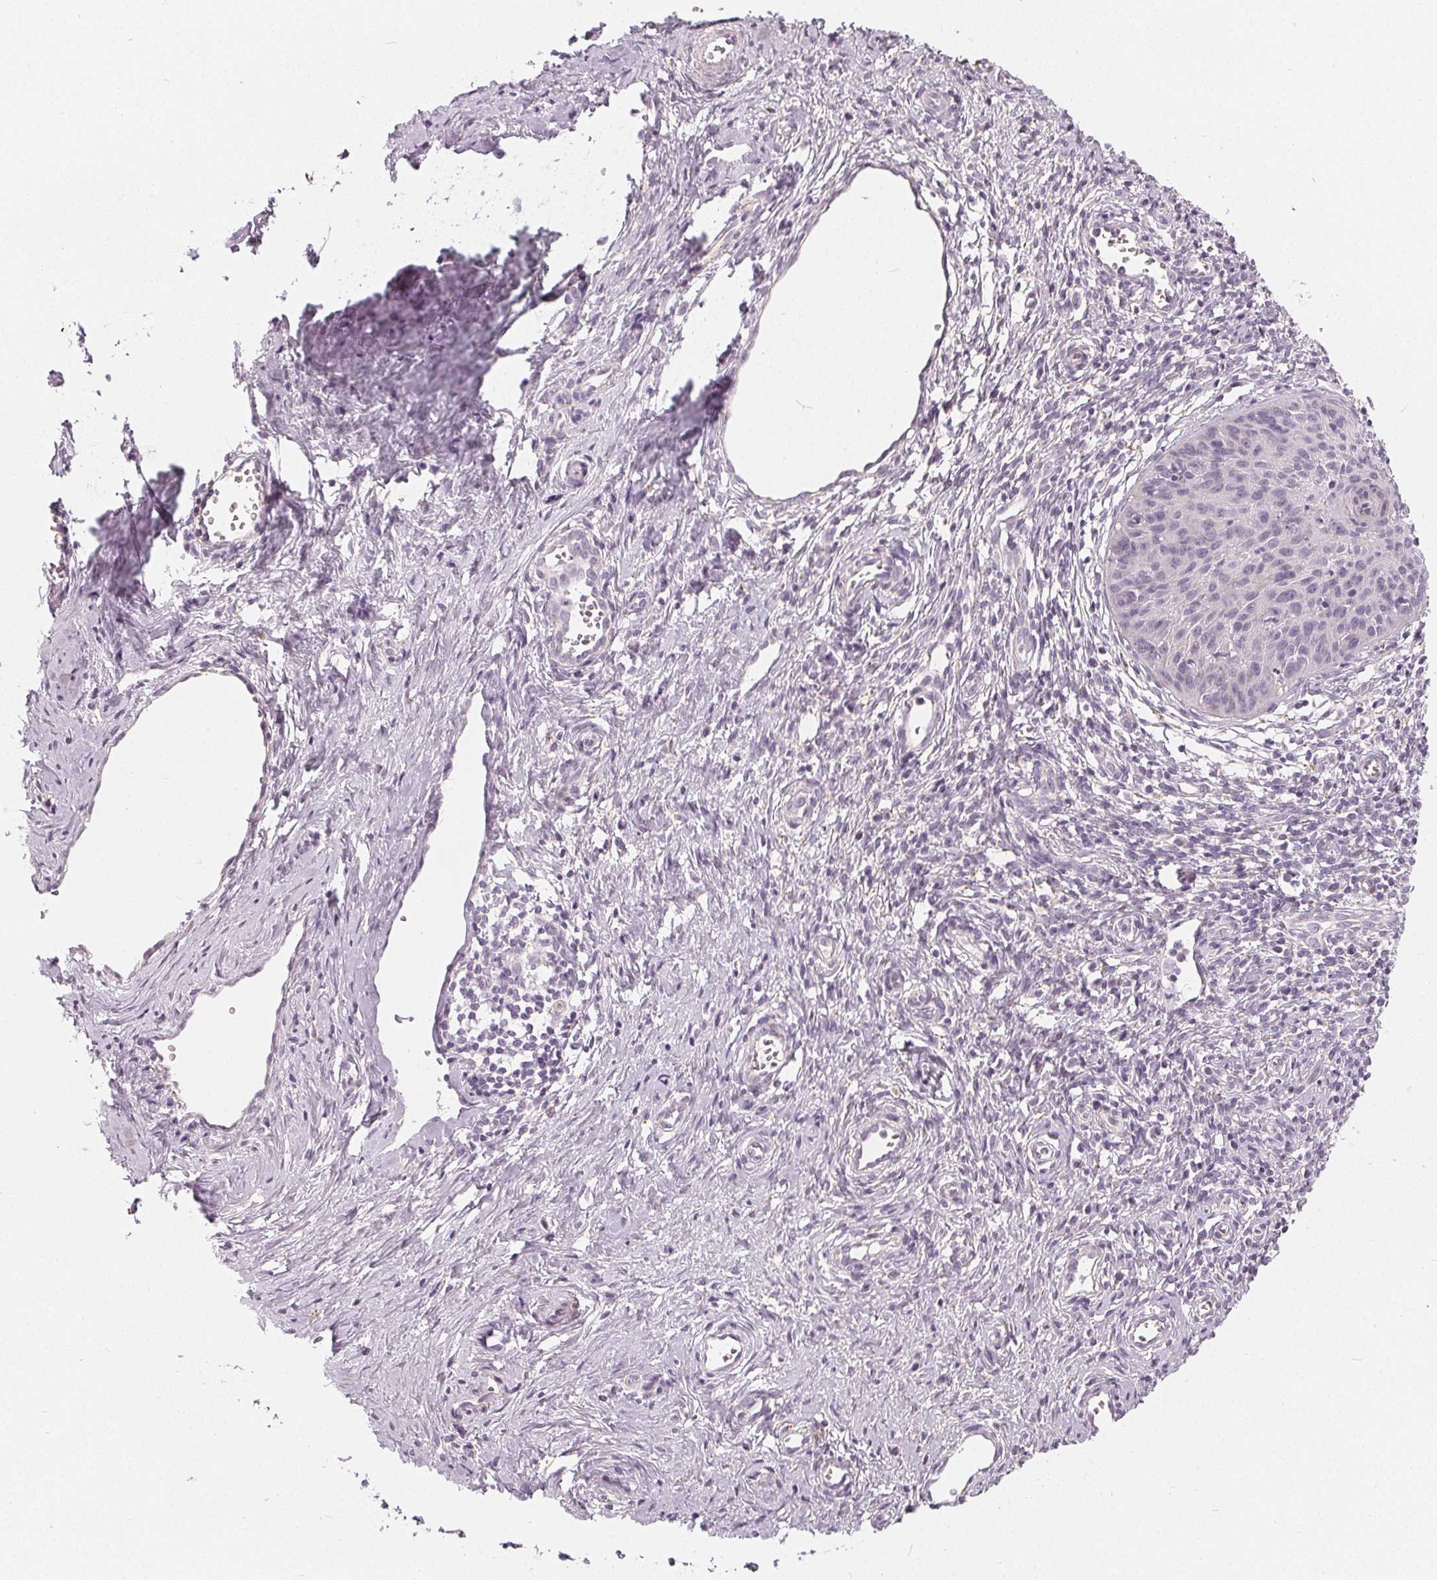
{"staining": {"intensity": "negative", "quantity": "none", "location": "none"}, "tissue": "cervical cancer", "cell_type": "Tumor cells", "image_type": "cancer", "snomed": [{"axis": "morphology", "description": "Squamous cell carcinoma, NOS"}, {"axis": "topography", "description": "Cervix"}], "caption": "An immunohistochemistry photomicrograph of cervical cancer (squamous cell carcinoma) is shown. There is no staining in tumor cells of cervical cancer (squamous cell carcinoma). (Brightfield microscopy of DAB (3,3'-diaminobenzidine) IHC at high magnification).", "gene": "HOPX", "patient": {"sex": "female", "age": 52}}